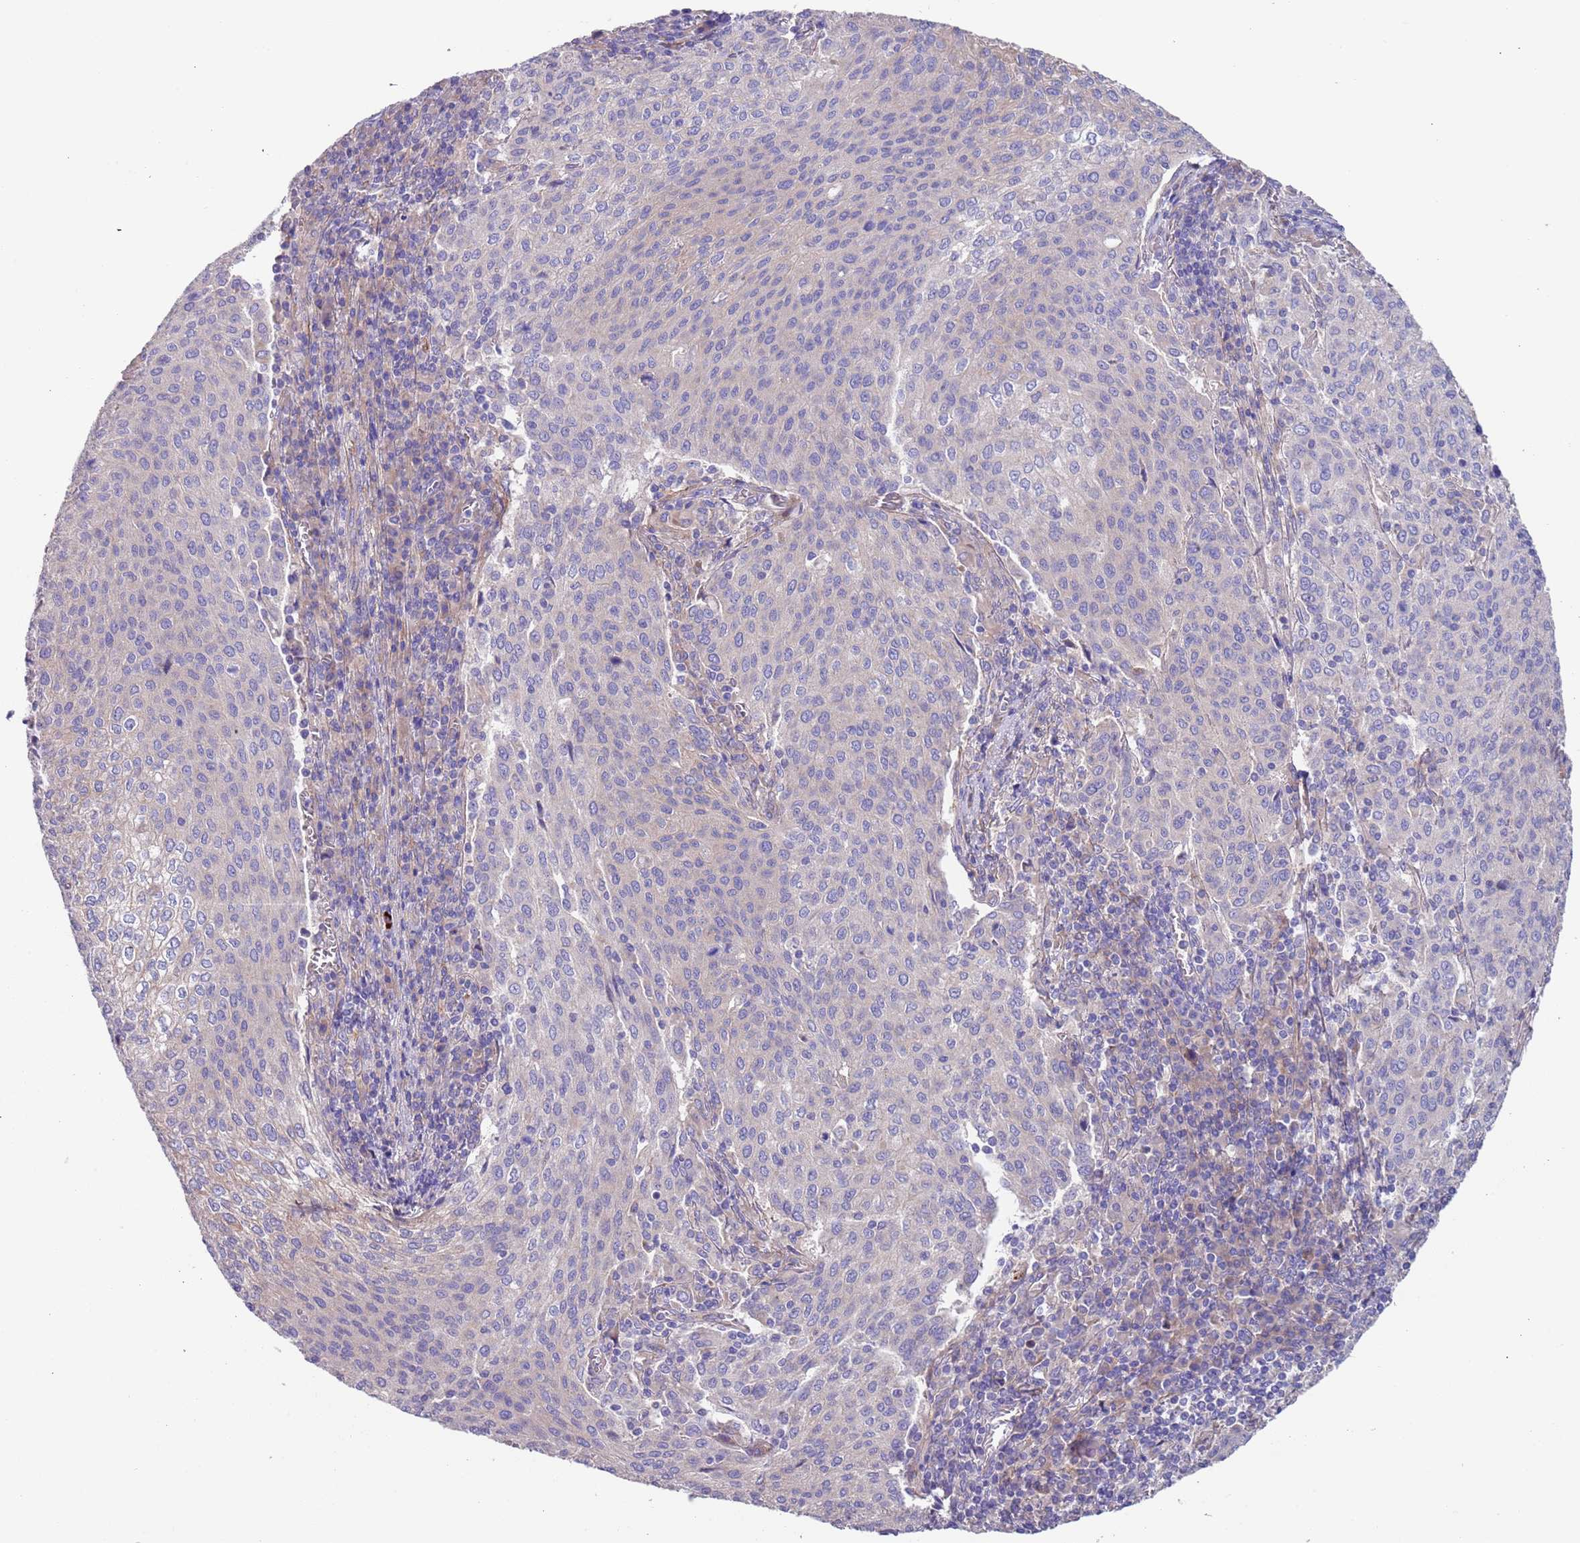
{"staining": {"intensity": "negative", "quantity": "none", "location": "none"}, "tissue": "cervical cancer", "cell_type": "Tumor cells", "image_type": "cancer", "snomed": [{"axis": "morphology", "description": "Squamous cell carcinoma, NOS"}, {"axis": "topography", "description": "Cervix"}], "caption": "DAB (3,3'-diaminobenzidine) immunohistochemical staining of human cervical cancer (squamous cell carcinoma) reveals no significant positivity in tumor cells.", "gene": "LAMB4", "patient": {"sex": "female", "age": 46}}